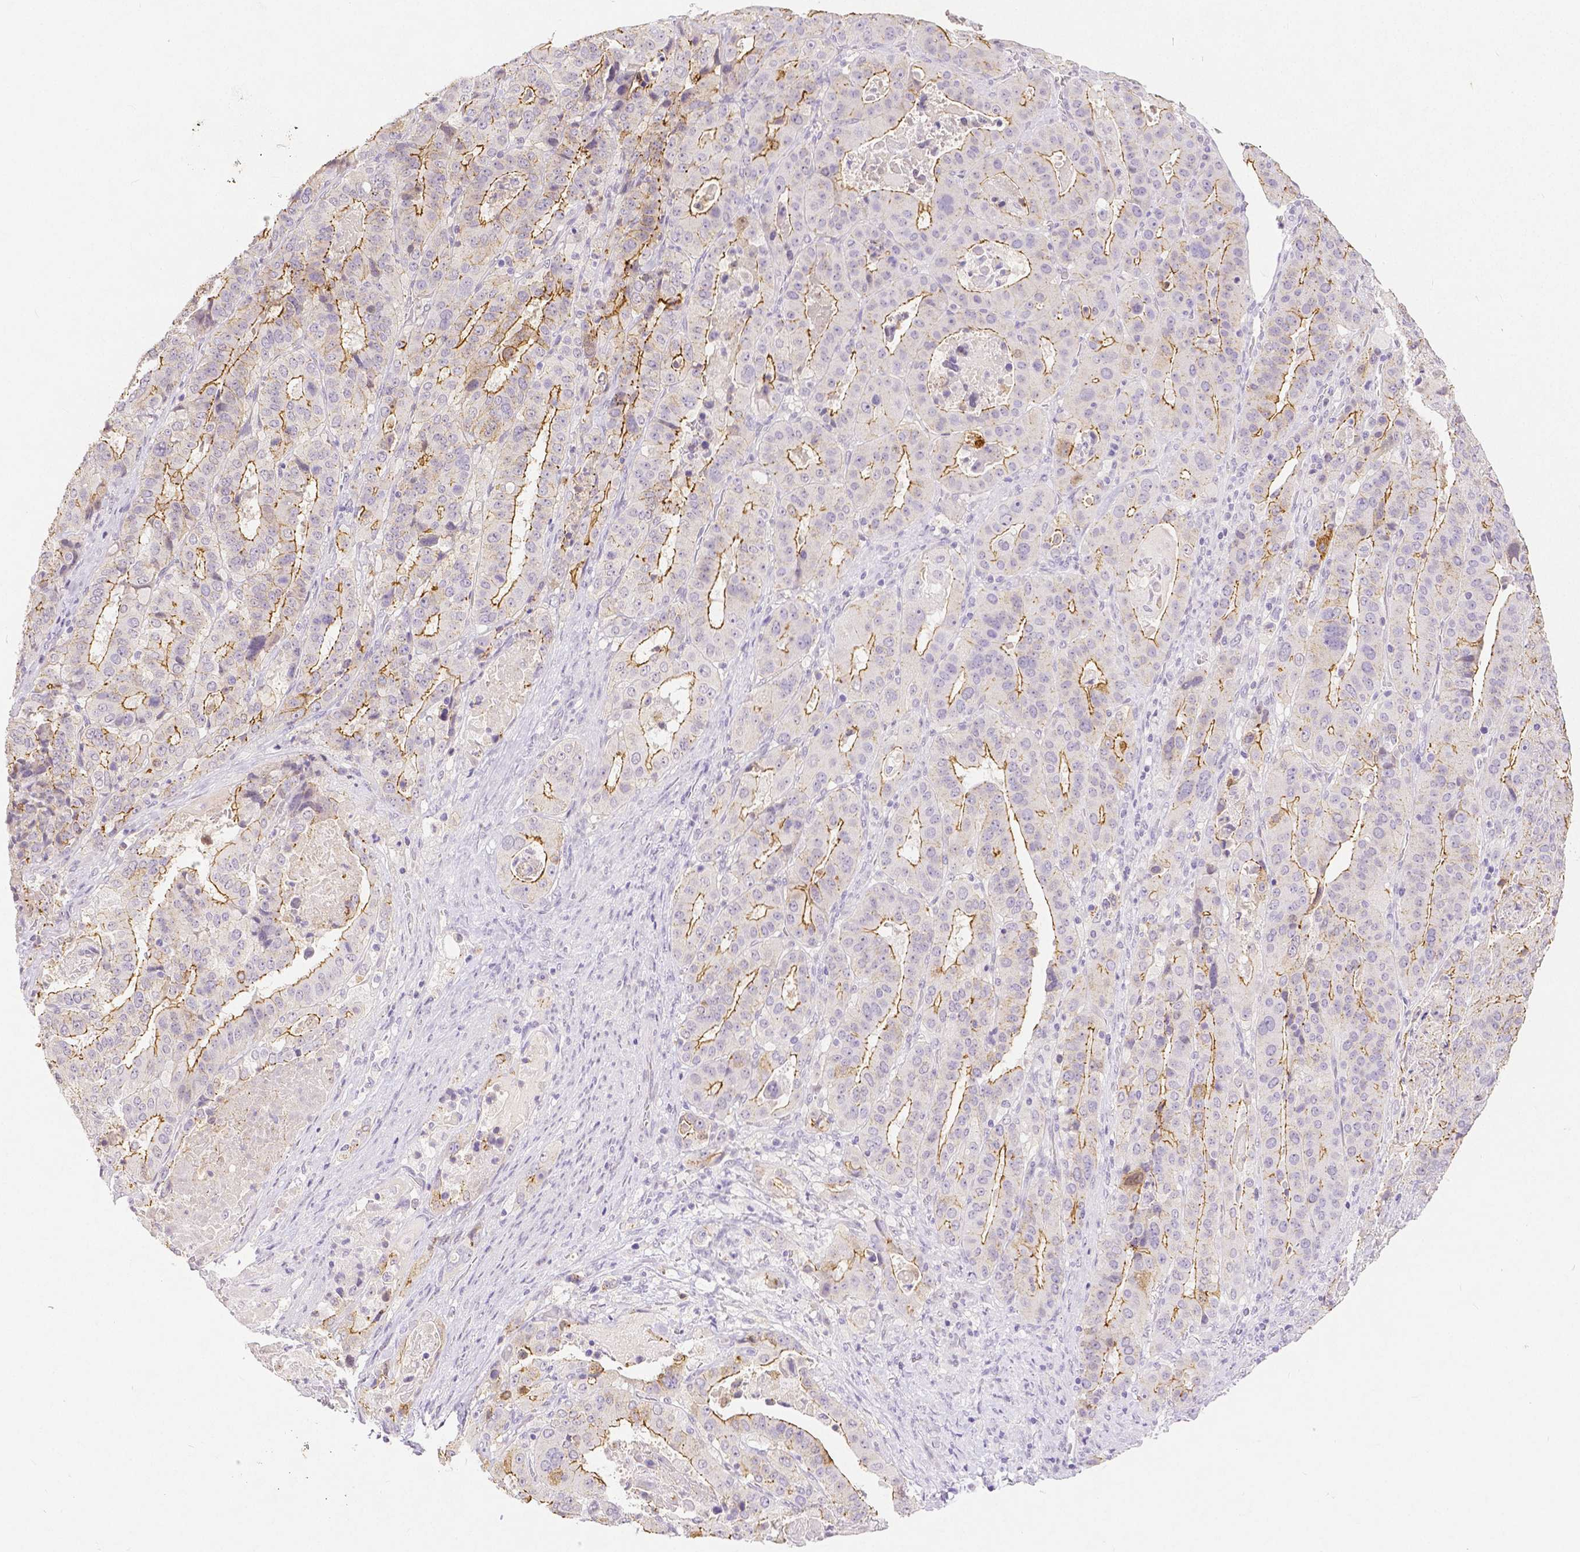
{"staining": {"intensity": "moderate", "quantity": "<25%", "location": "cytoplasmic/membranous"}, "tissue": "stomach cancer", "cell_type": "Tumor cells", "image_type": "cancer", "snomed": [{"axis": "morphology", "description": "Adenocarcinoma, NOS"}, {"axis": "topography", "description": "Stomach"}], "caption": "The histopathology image displays staining of stomach cancer (adenocarcinoma), revealing moderate cytoplasmic/membranous protein positivity (brown color) within tumor cells.", "gene": "OCLN", "patient": {"sex": "male", "age": 48}}